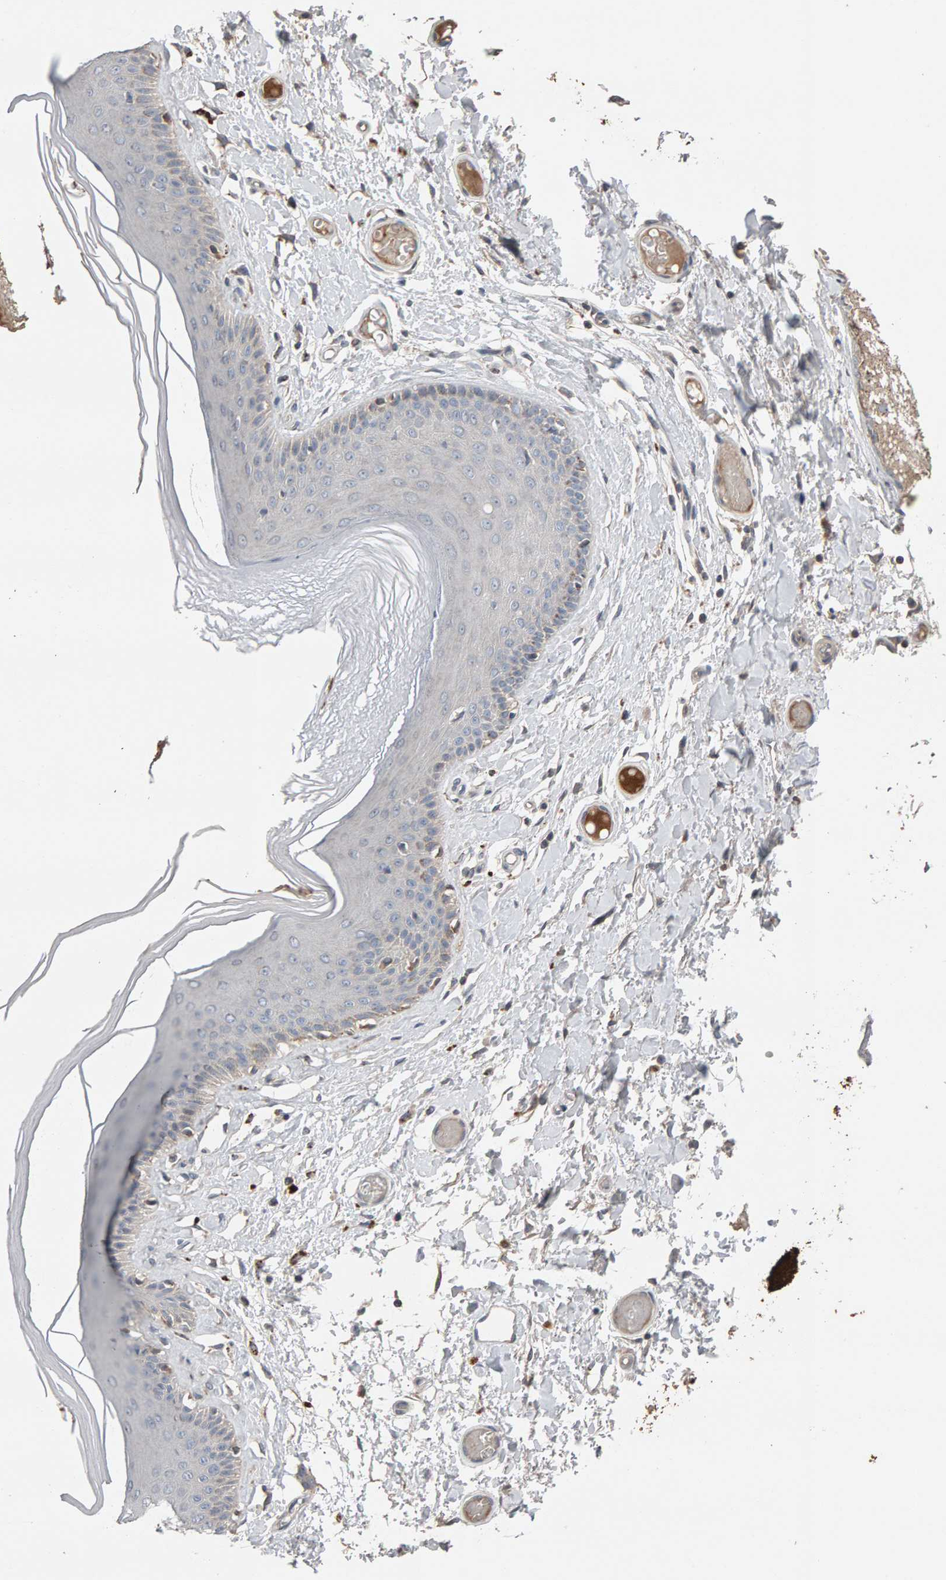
{"staining": {"intensity": "moderate", "quantity": "<25%", "location": "cytoplasmic/membranous"}, "tissue": "skin", "cell_type": "Epidermal cells", "image_type": "normal", "snomed": [{"axis": "morphology", "description": "Normal tissue, NOS"}, {"axis": "topography", "description": "Vulva"}], "caption": "The histopathology image exhibits immunohistochemical staining of unremarkable skin. There is moderate cytoplasmic/membranous expression is identified in approximately <25% of epidermal cells.", "gene": "IPPK", "patient": {"sex": "female", "age": 73}}